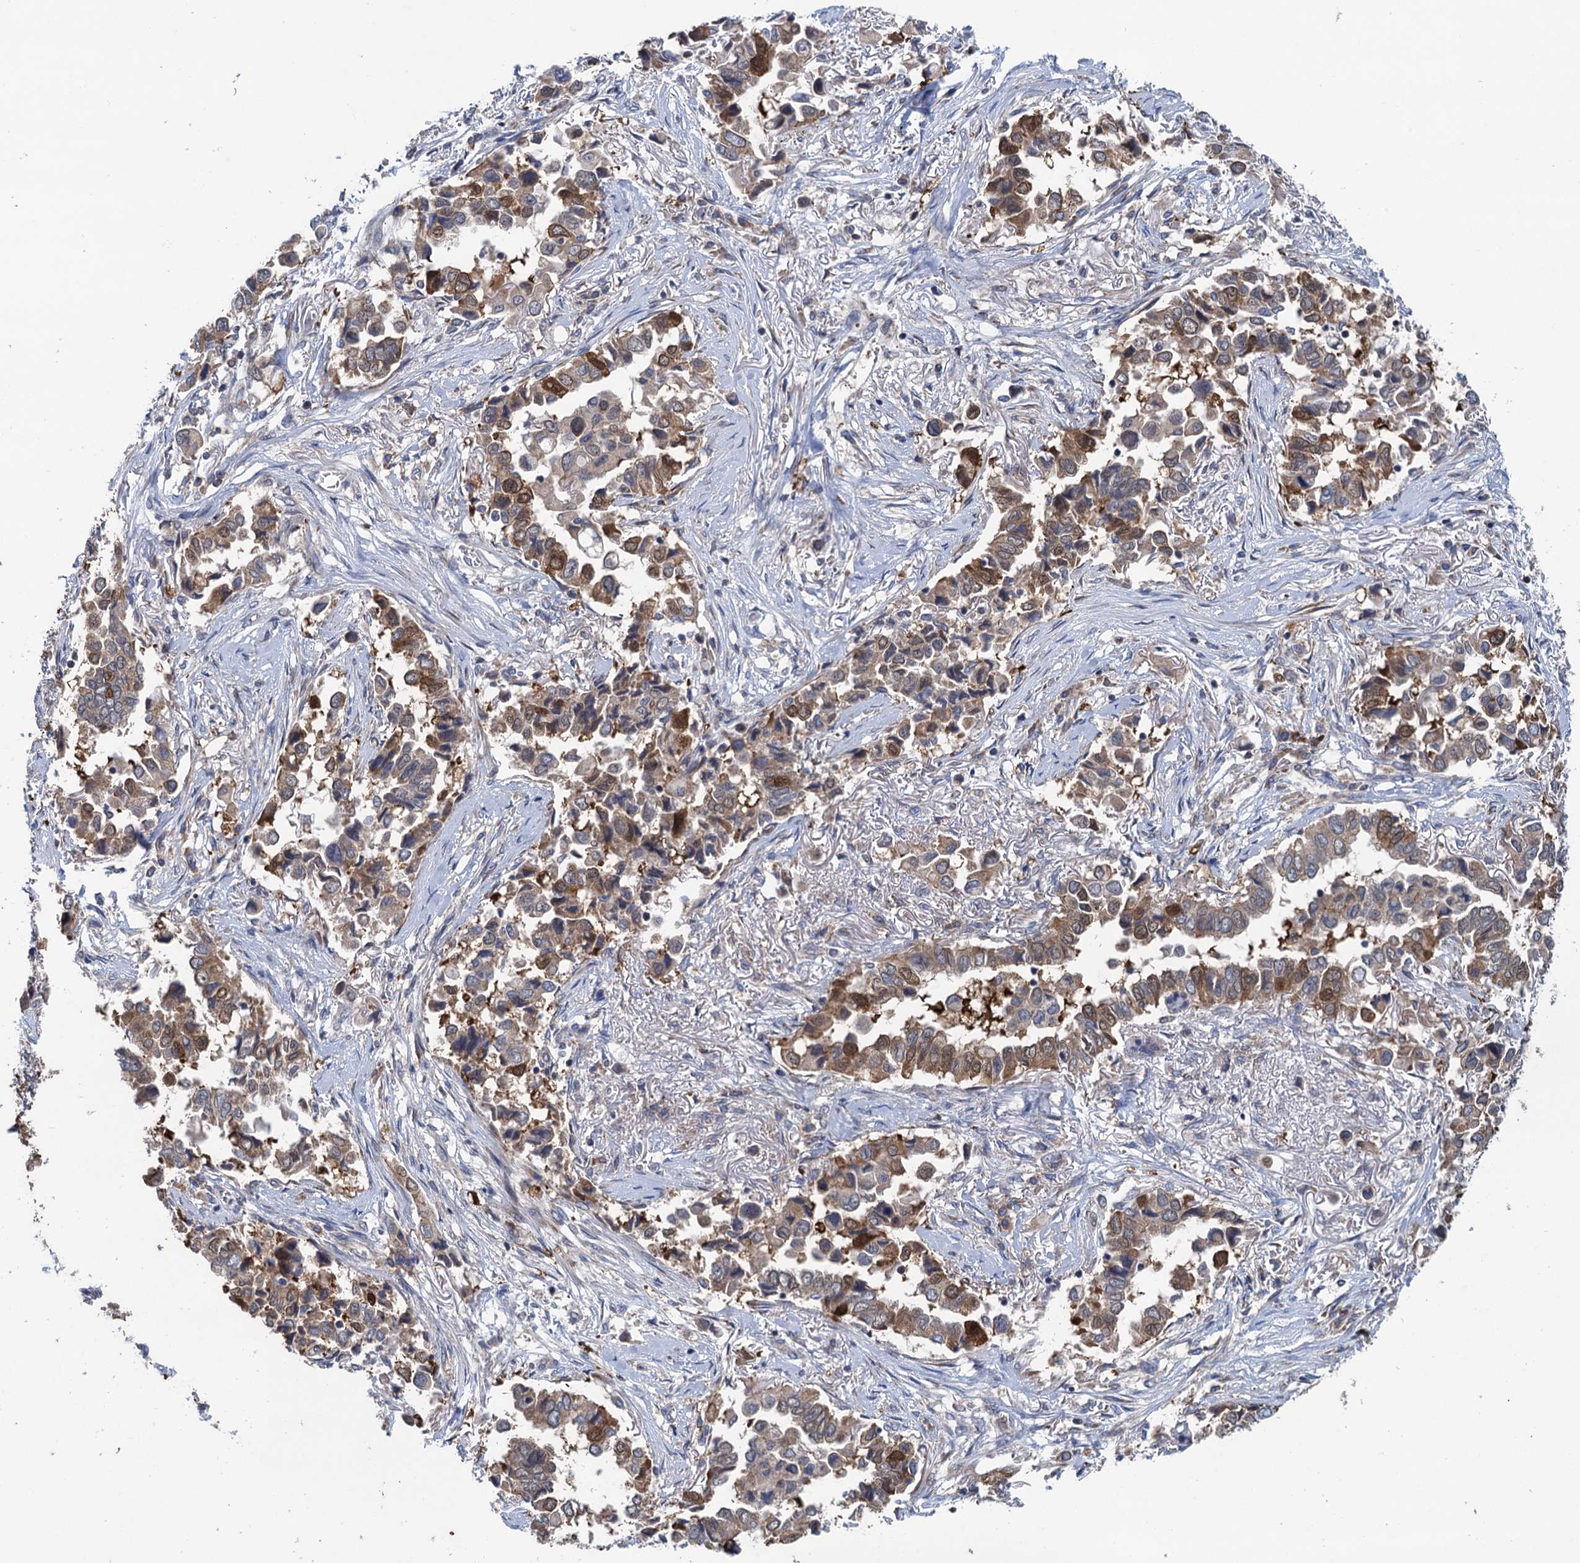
{"staining": {"intensity": "moderate", "quantity": ">75%", "location": "cytoplasmic/membranous,nuclear"}, "tissue": "lung cancer", "cell_type": "Tumor cells", "image_type": "cancer", "snomed": [{"axis": "morphology", "description": "Adenocarcinoma, NOS"}, {"axis": "topography", "description": "Lung"}], "caption": "Moderate cytoplasmic/membranous and nuclear protein staining is identified in approximately >75% of tumor cells in adenocarcinoma (lung).", "gene": "CNTN5", "patient": {"sex": "female", "age": 76}}